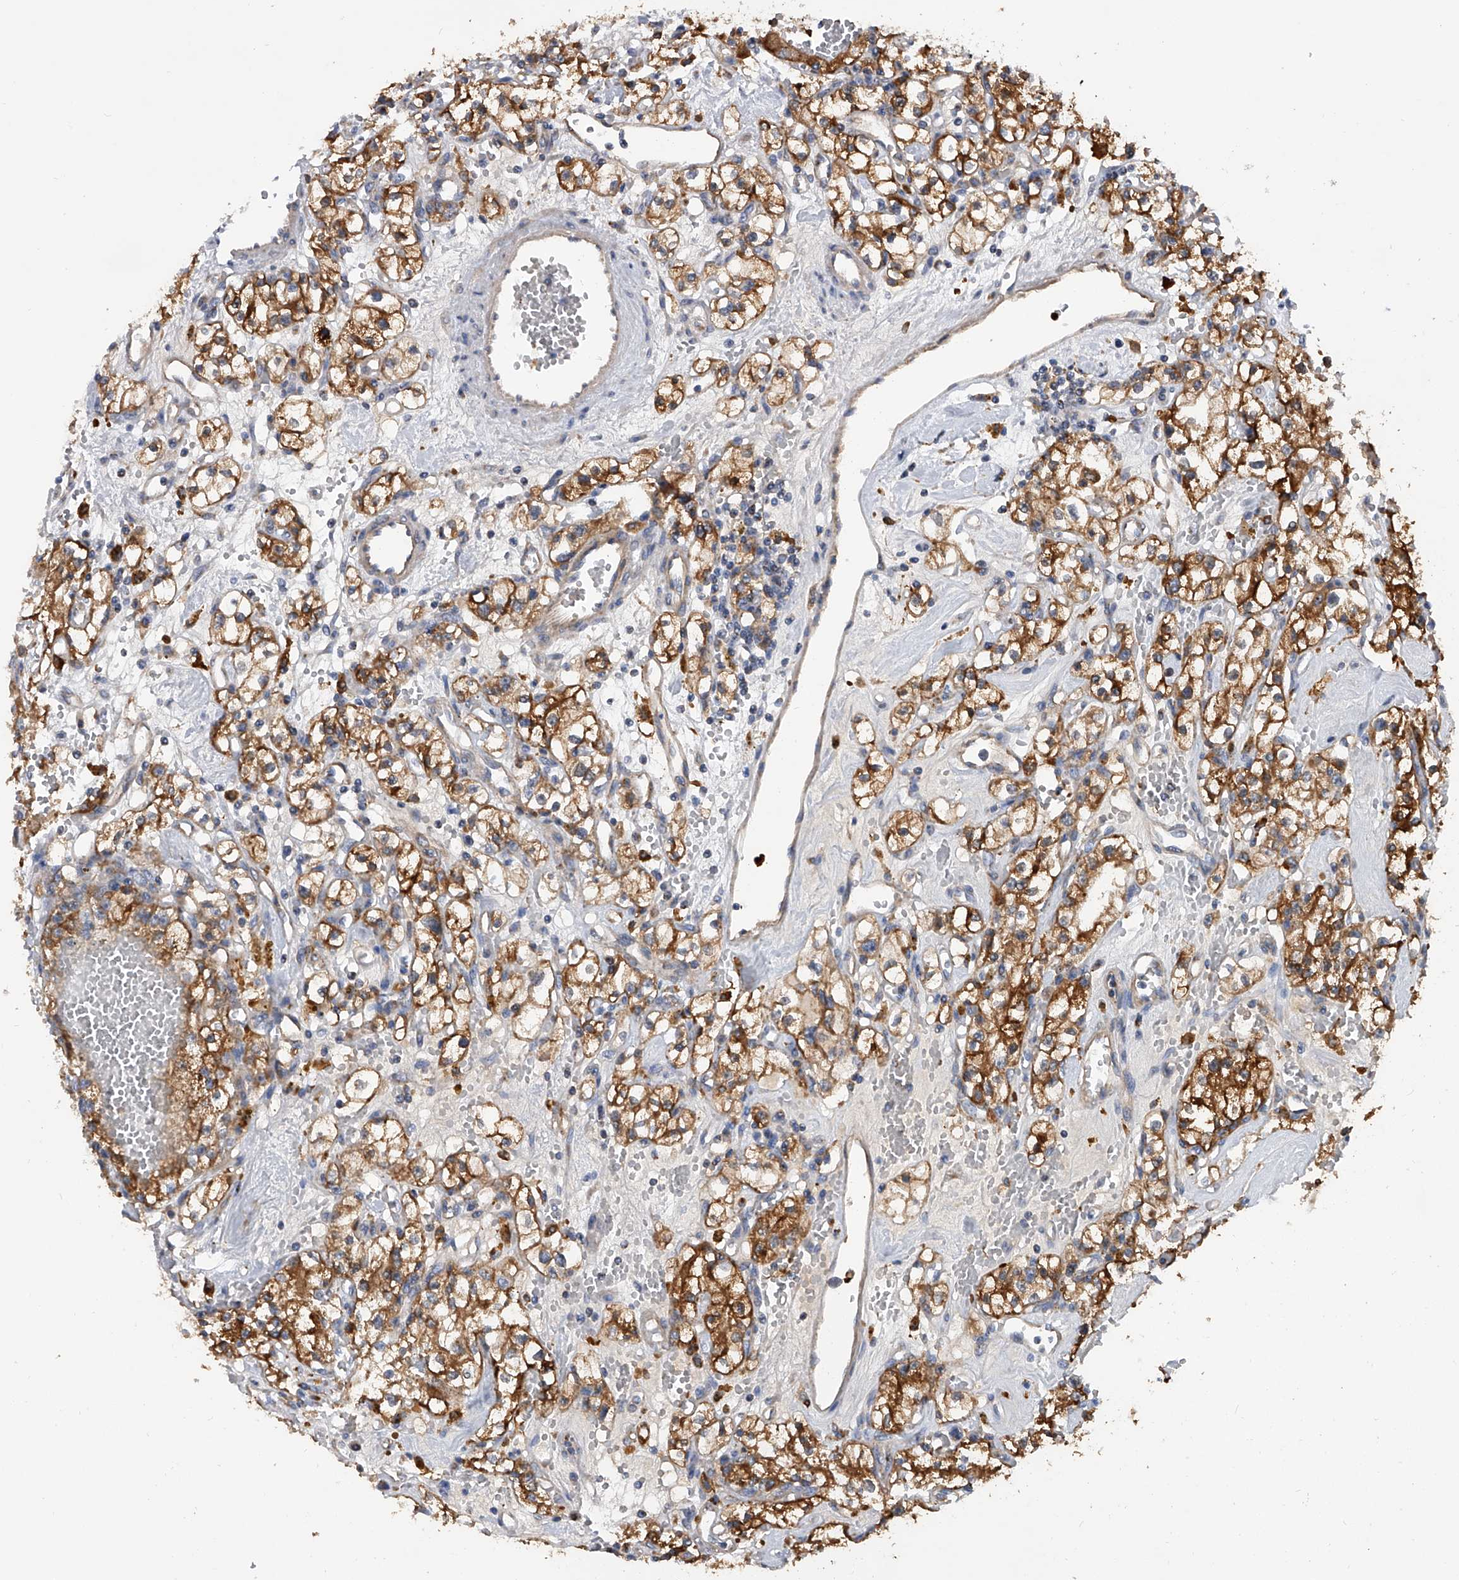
{"staining": {"intensity": "strong", "quantity": ">75%", "location": "cytoplasmic/membranous"}, "tissue": "renal cancer", "cell_type": "Tumor cells", "image_type": "cancer", "snomed": [{"axis": "morphology", "description": "Adenocarcinoma, NOS"}, {"axis": "topography", "description": "Kidney"}], "caption": "Protein analysis of renal adenocarcinoma tissue shows strong cytoplasmic/membranous expression in approximately >75% of tumor cells. (DAB (3,3'-diaminobenzidine) IHC with brightfield microscopy, high magnification).", "gene": "PDSS2", "patient": {"sex": "male", "age": 56}}